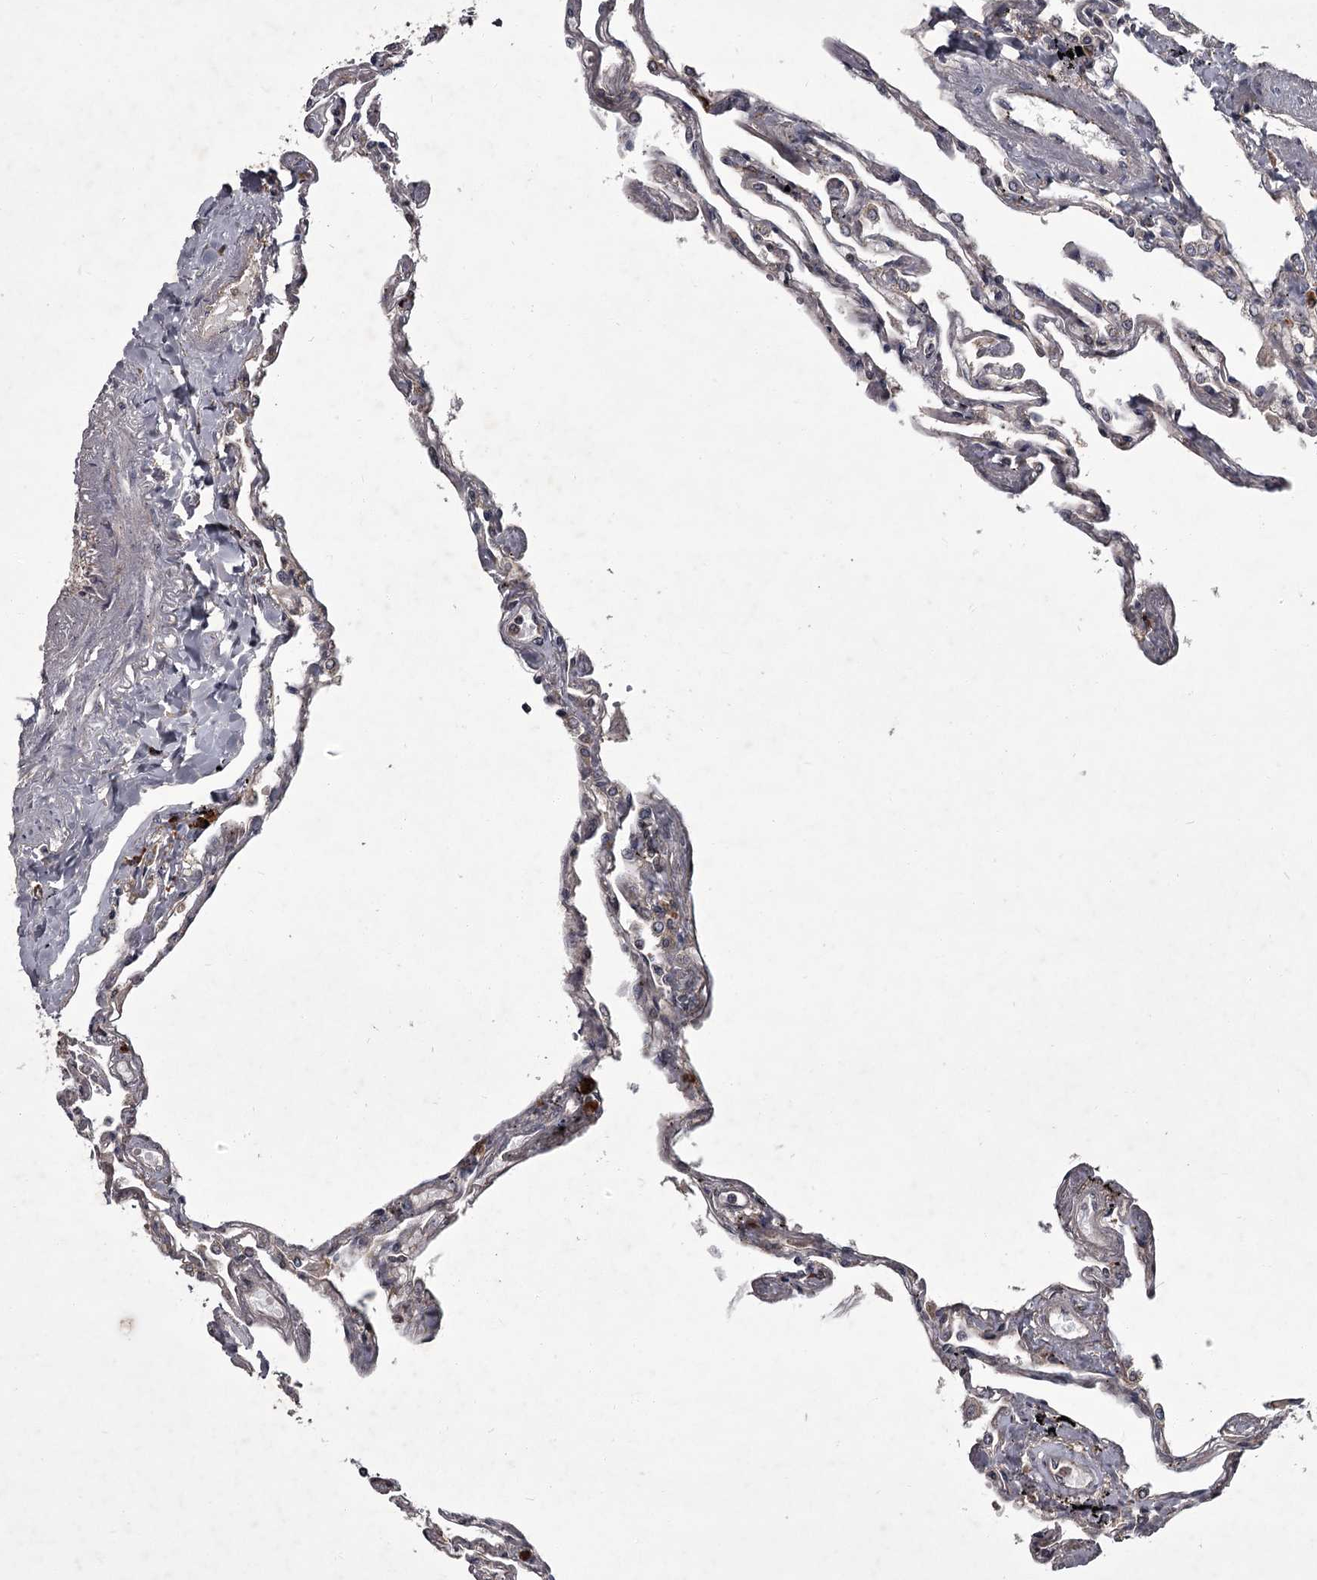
{"staining": {"intensity": "moderate", "quantity": "<25%", "location": "cytoplasmic/membranous"}, "tissue": "lung", "cell_type": "Alveolar cells", "image_type": "normal", "snomed": [{"axis": "morphology", "description": "Normal tissue, NOS"}, {"axis": "topography", "description": "Lung"}], "caption": "Moderate cytoplasmic/membranous positivity is identified in about <25% of alveolar cells in unremarkable lung. (Stains: DAB in brown, nuclei in blue, Microscopy: brightfield microscopy at high magnification).", "gene": "UNC93B1", "patient": {"sex": "female", "age": 67}}